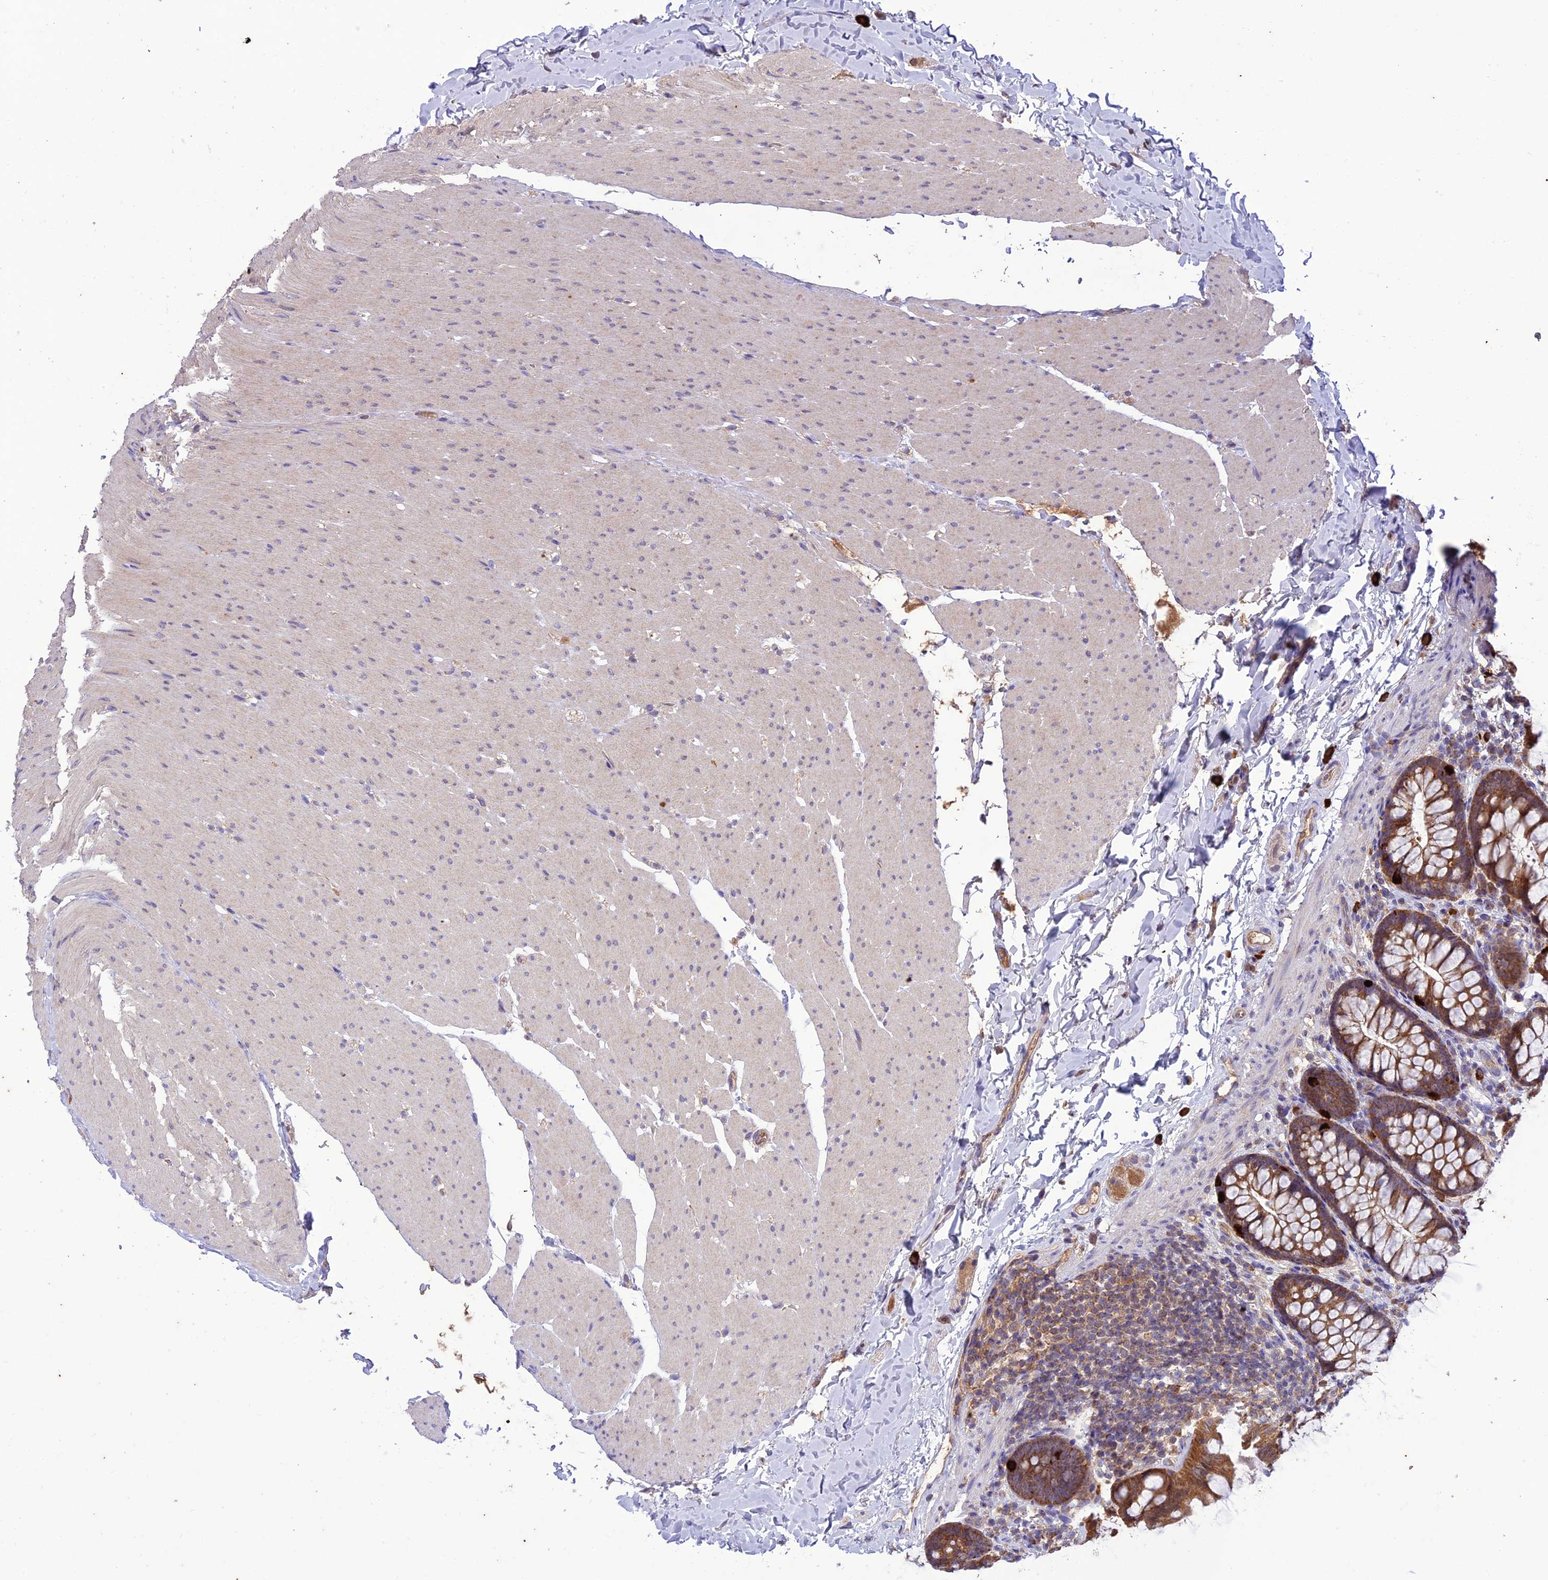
{"staining": {"intensity": "moderate", "quantity": ">75%", "location": "cytoplasmic/membranous"}, "tissue": "colon", "cell_type": "Endothelial cells", "image_type": "normal", "snomed": [{"axis": "morphology", "description": "Normal tissue, NOS"}, {"axis": "topography", "description": "Colon"}], "caption": "About >75% of endothelial cells in normal human colon demonstrate moderate cytoplasmic/membranous protein positivity as visualized by brown immunohistochemical staining.", "gene": "NDUFAF1", "patient": {"sex": "female", "age": 62}}